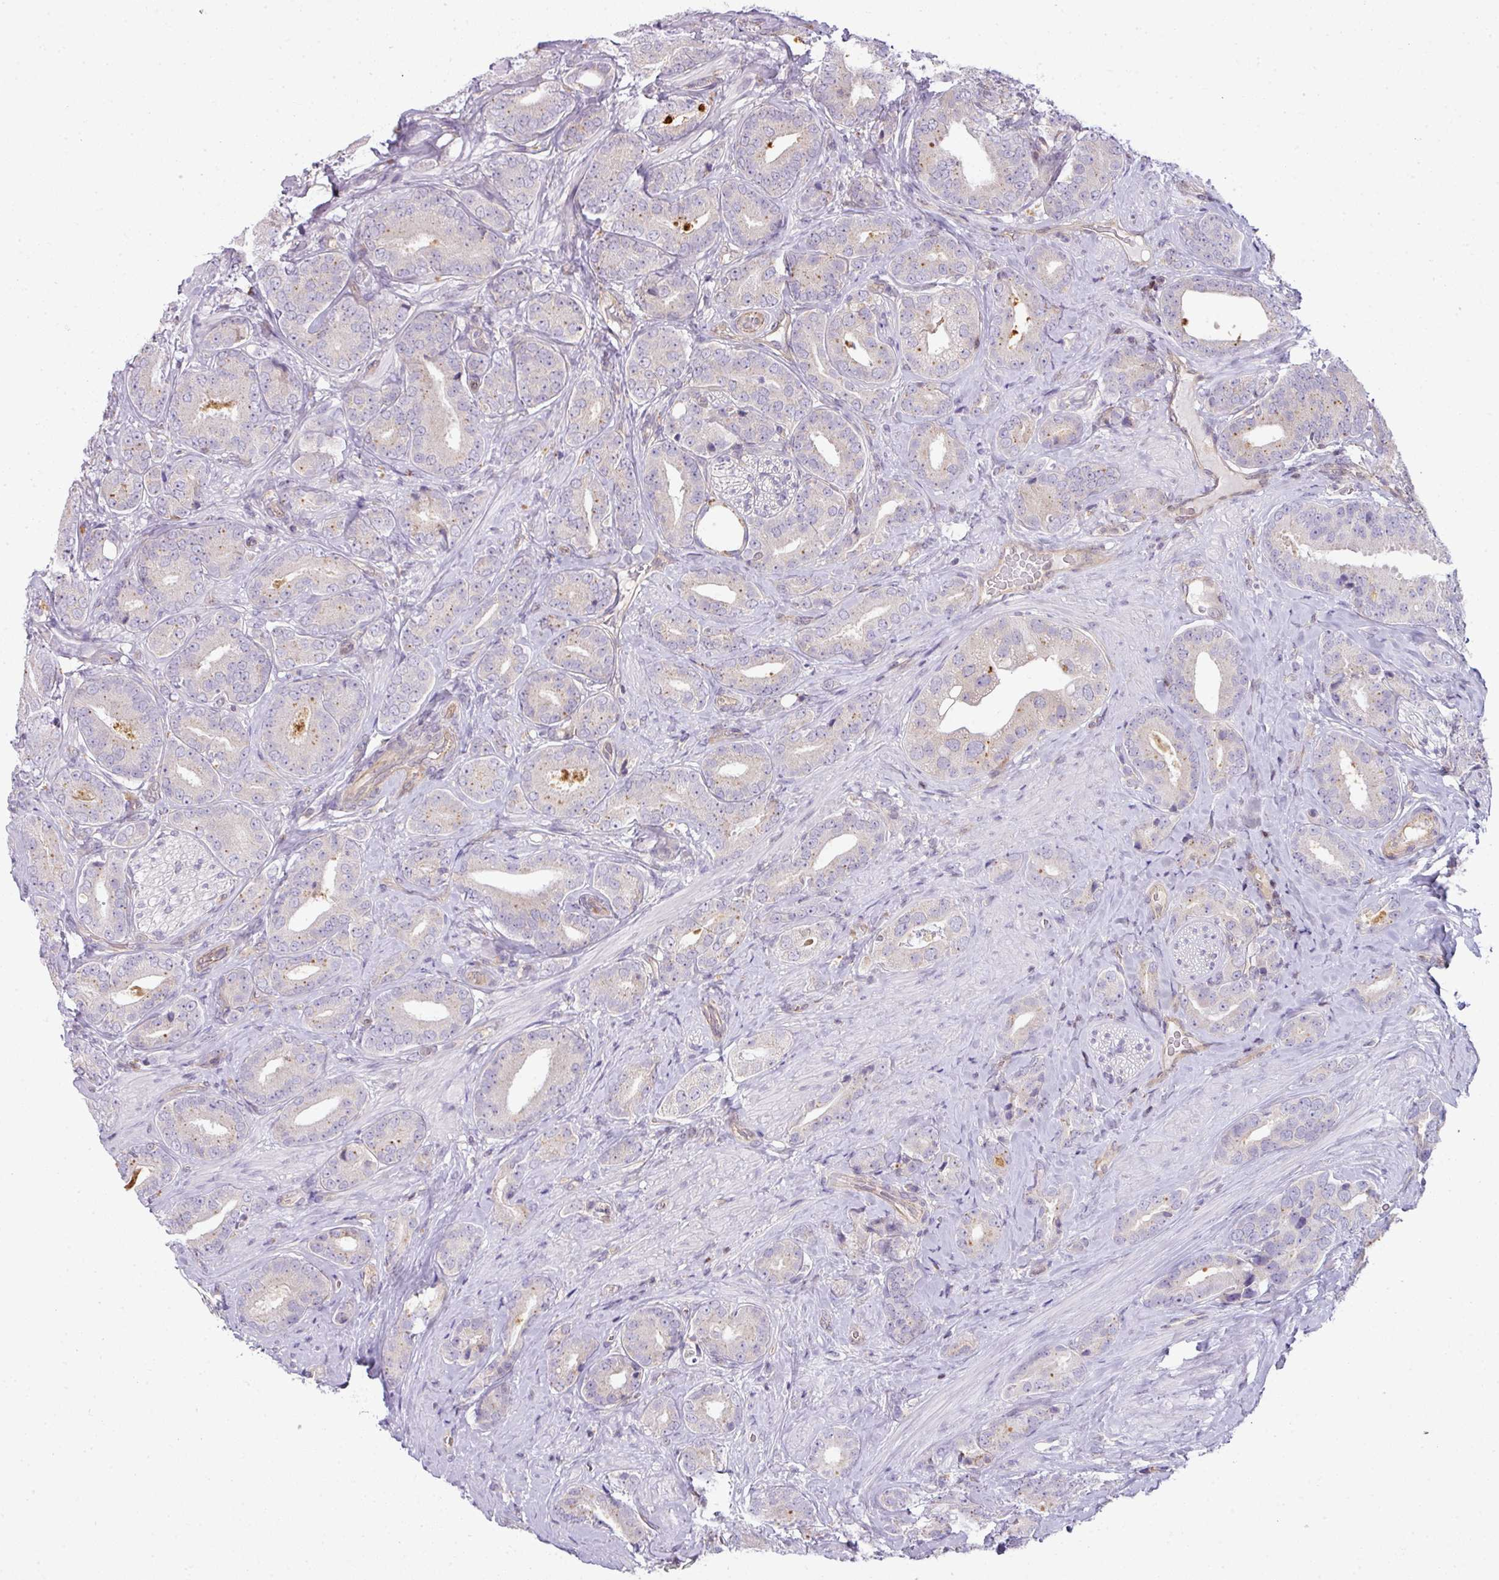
{"staining": {"intensity": "negative", "quantity": "none", "location": "none"}, "tissue": "prostate cancer", "cell_type": "Tumor cells", "image_type": "cancer", "snomed": [{"axis": "morphology", "description": "Adenocarcinoma, High grade"}, {"axis": "topography", "description": "Prostate"}], "caption": "Immunohistochemistry (IHC) micrograph of neoplastic tissue: prostate cancer stained with DAB (3,3'-diaminobenzidine) exhibits no significant protein staining in tumor cells. (Brightfield microscopy of DAB (3,3'-diaminobenzidine) IHC at high magnification).", "gene": "STAT5A", "patient": {"sex": "male", "age": 63}}